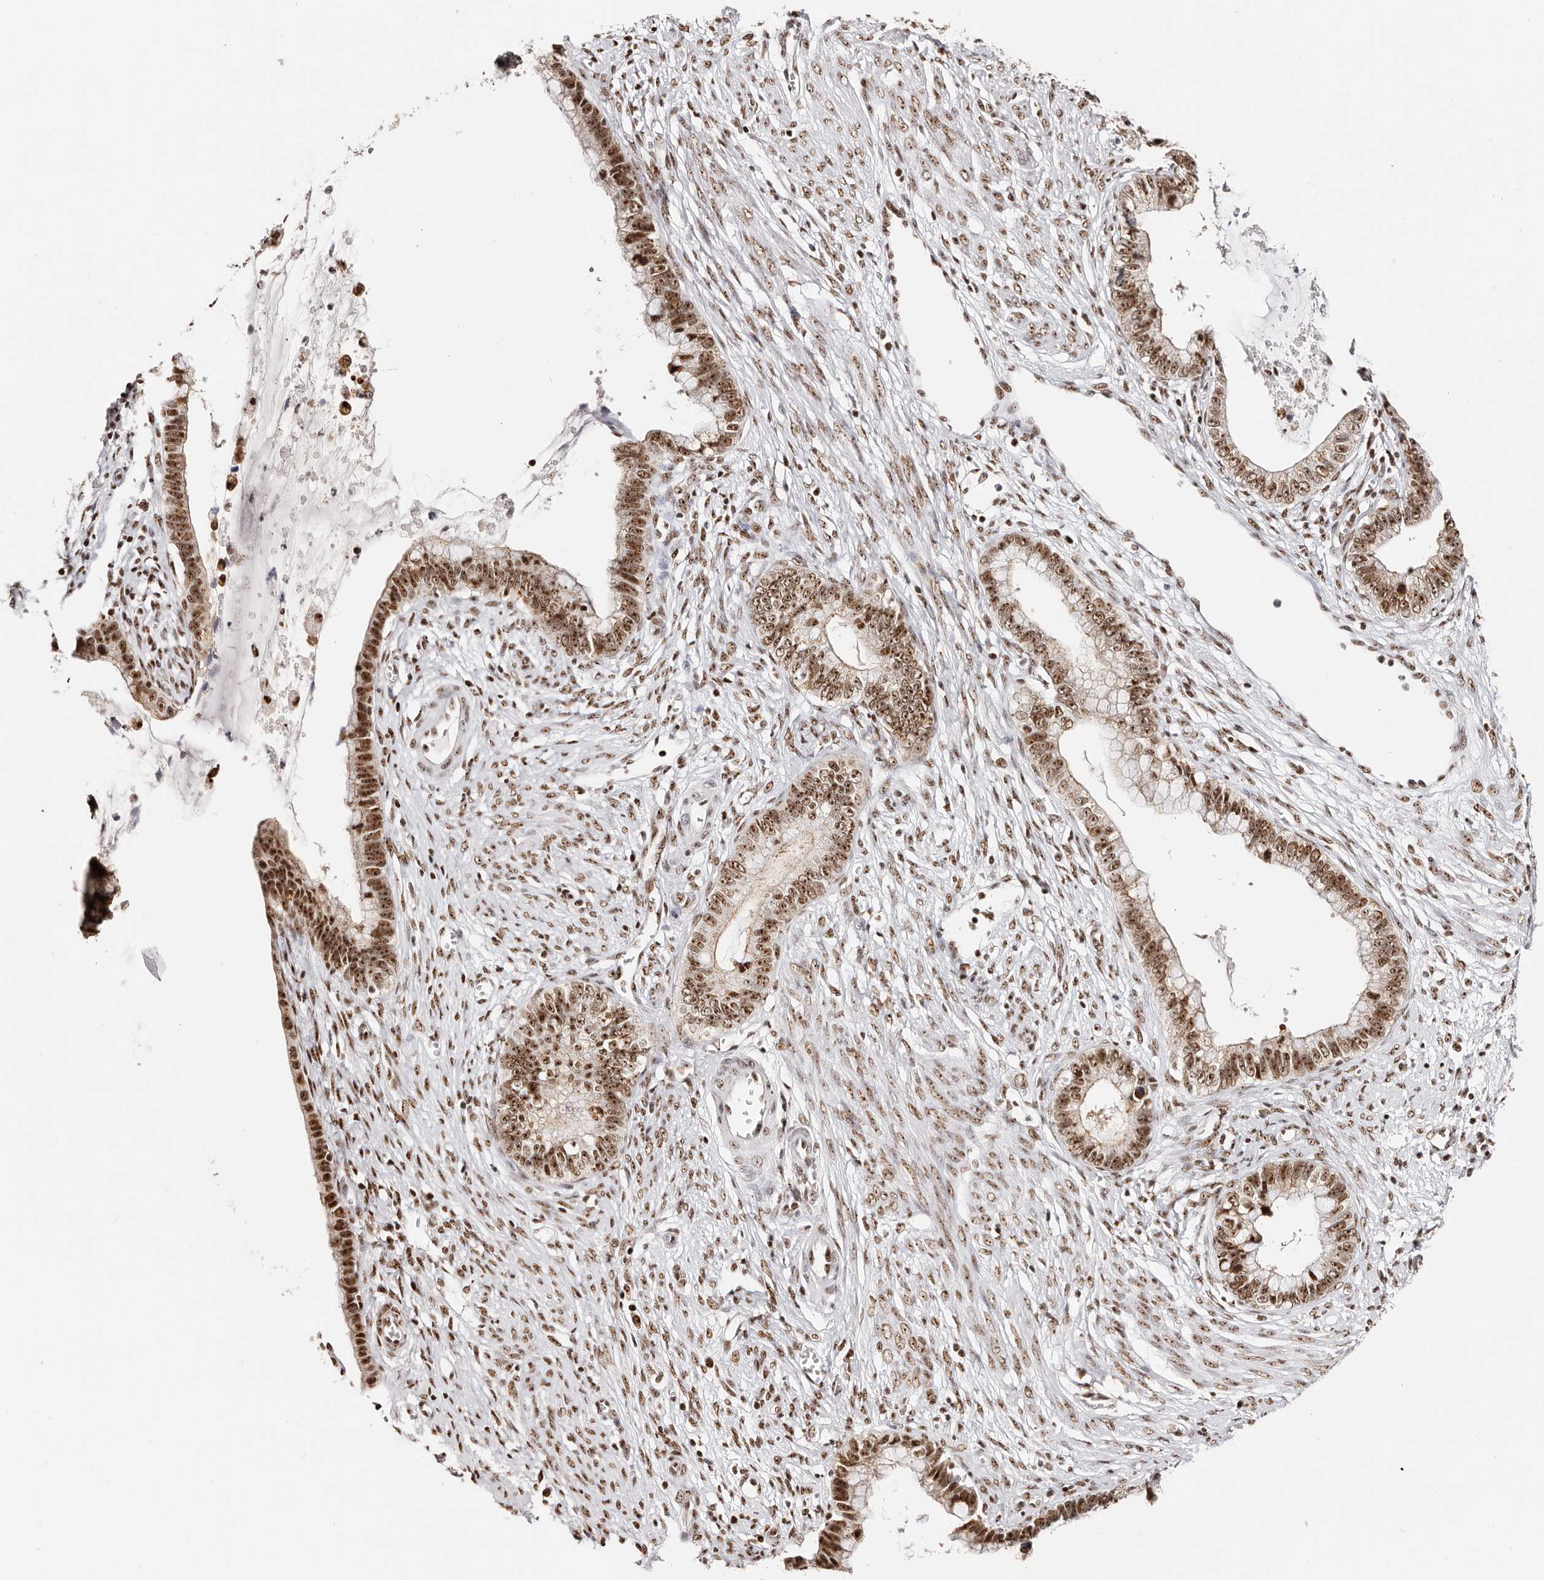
{"staining": {"intensity": "strong", "quantity": ">75%", "location": "nuclear"}, "tissue": "cervical cancer", "cell_type": "Tumor cells", "image_type": "cancer", "snomed": [{"axis": "morphology", "description": "Adenocarcinoma, NOS"}, {"axis": "topography", "description": "Cervix"}], "caption": "Tumor cells show high levels of strong nuclear staining in about >75% of cells in cervical cancer. The staining was performed using DAB, with brown indicating positive protein expression. Nuclei are stained blue with hematoxylin.", "gene": "IQGAP3", "patient": {"sex": "female", "age": 44}}